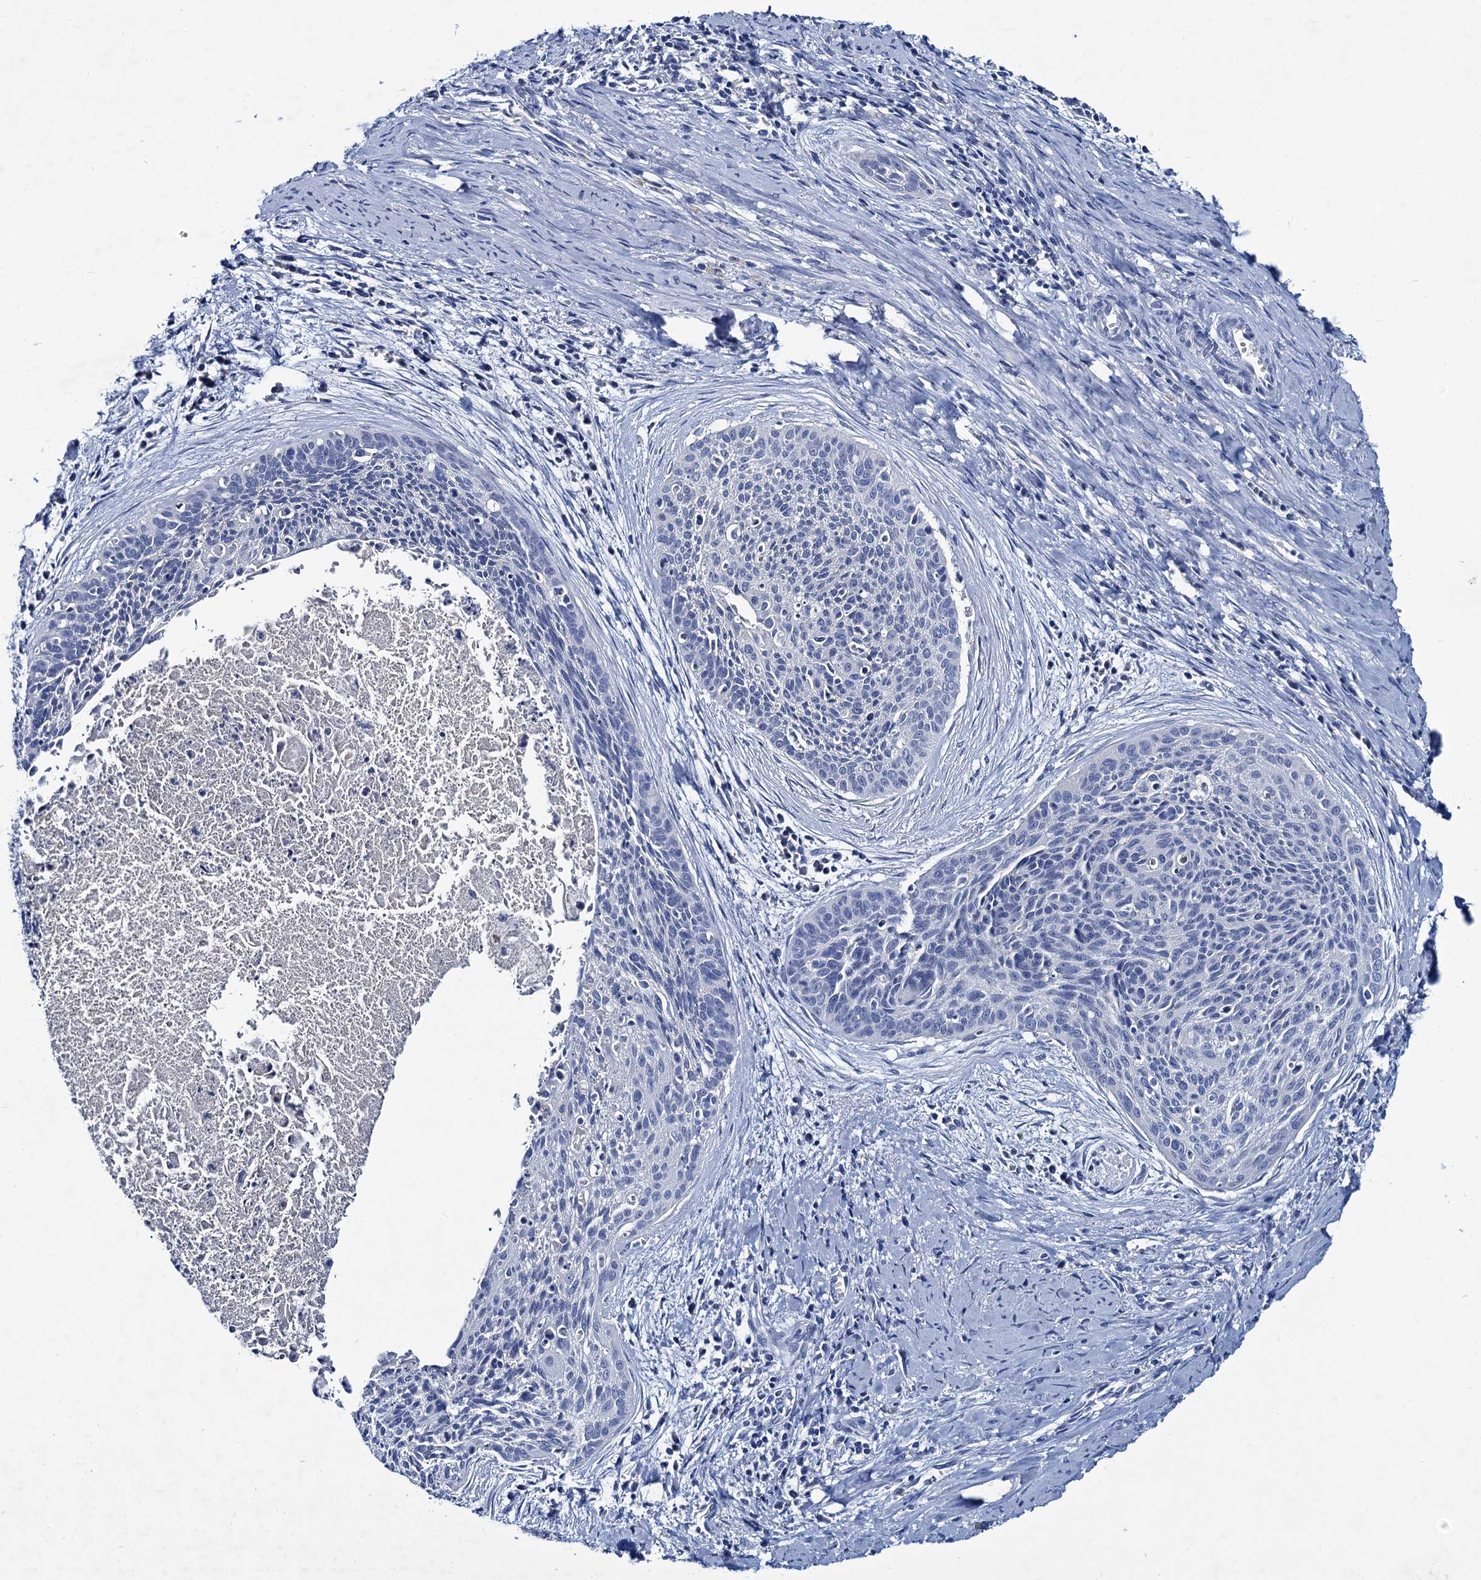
{"staining": {"intensity": "negative", "quantity": "none", "location": "none"}, "tissue": "cervical cancer", "cell_type": "Tumor cells", "image_type": "cancer", "snomed": [{"axis": "morphology", "description": "Squamous cell carcinoma, NOS"}, {"axis": "topography", "description": "Cervix"}], "caption": "Immunohistochemistry of human squamous cell carcinoma (cervical) shows no staining in tumor cells.", "gene": "RTKN2", "patient": {"sex": "female", "age": 55}}